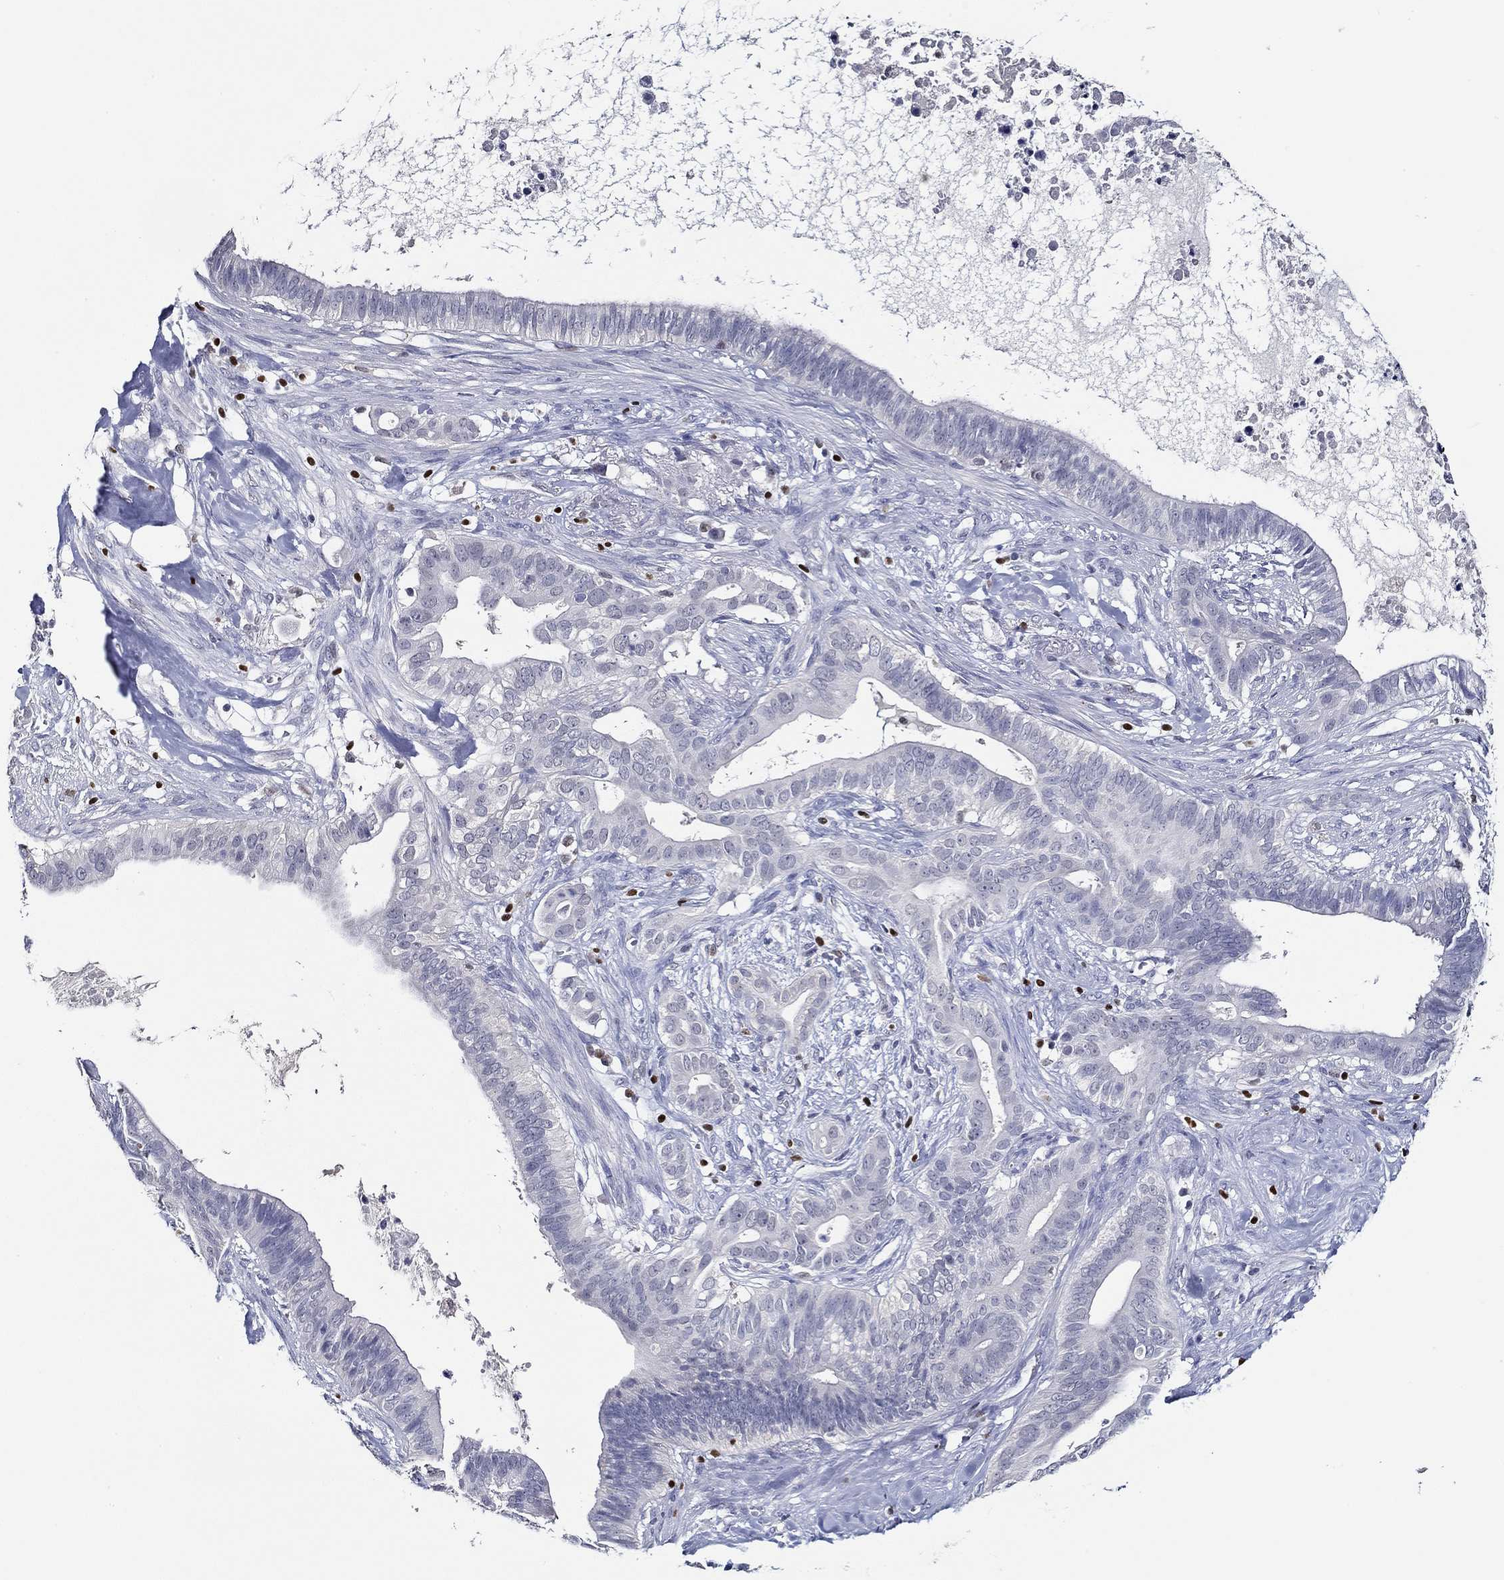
{"staining": {"intensity": "negative", "quantity": "none", "location": "none"}, "tissue": "pancreatic cancer", "cell_type": "Tumor cells", "image_type": "cancer", "snomed": [{"axis": "morphology", "description": "Adenocarcinoma, NOS"}, {"axis": "topography", "description": "Pancreas"}], "caption": "Adenocarcinoma (pancreatic) stained for a protein using immunohistochemistry displays no expression tumor cells.", "gene": "GATA2", "patient": {"sex": "male", "age": 61}}